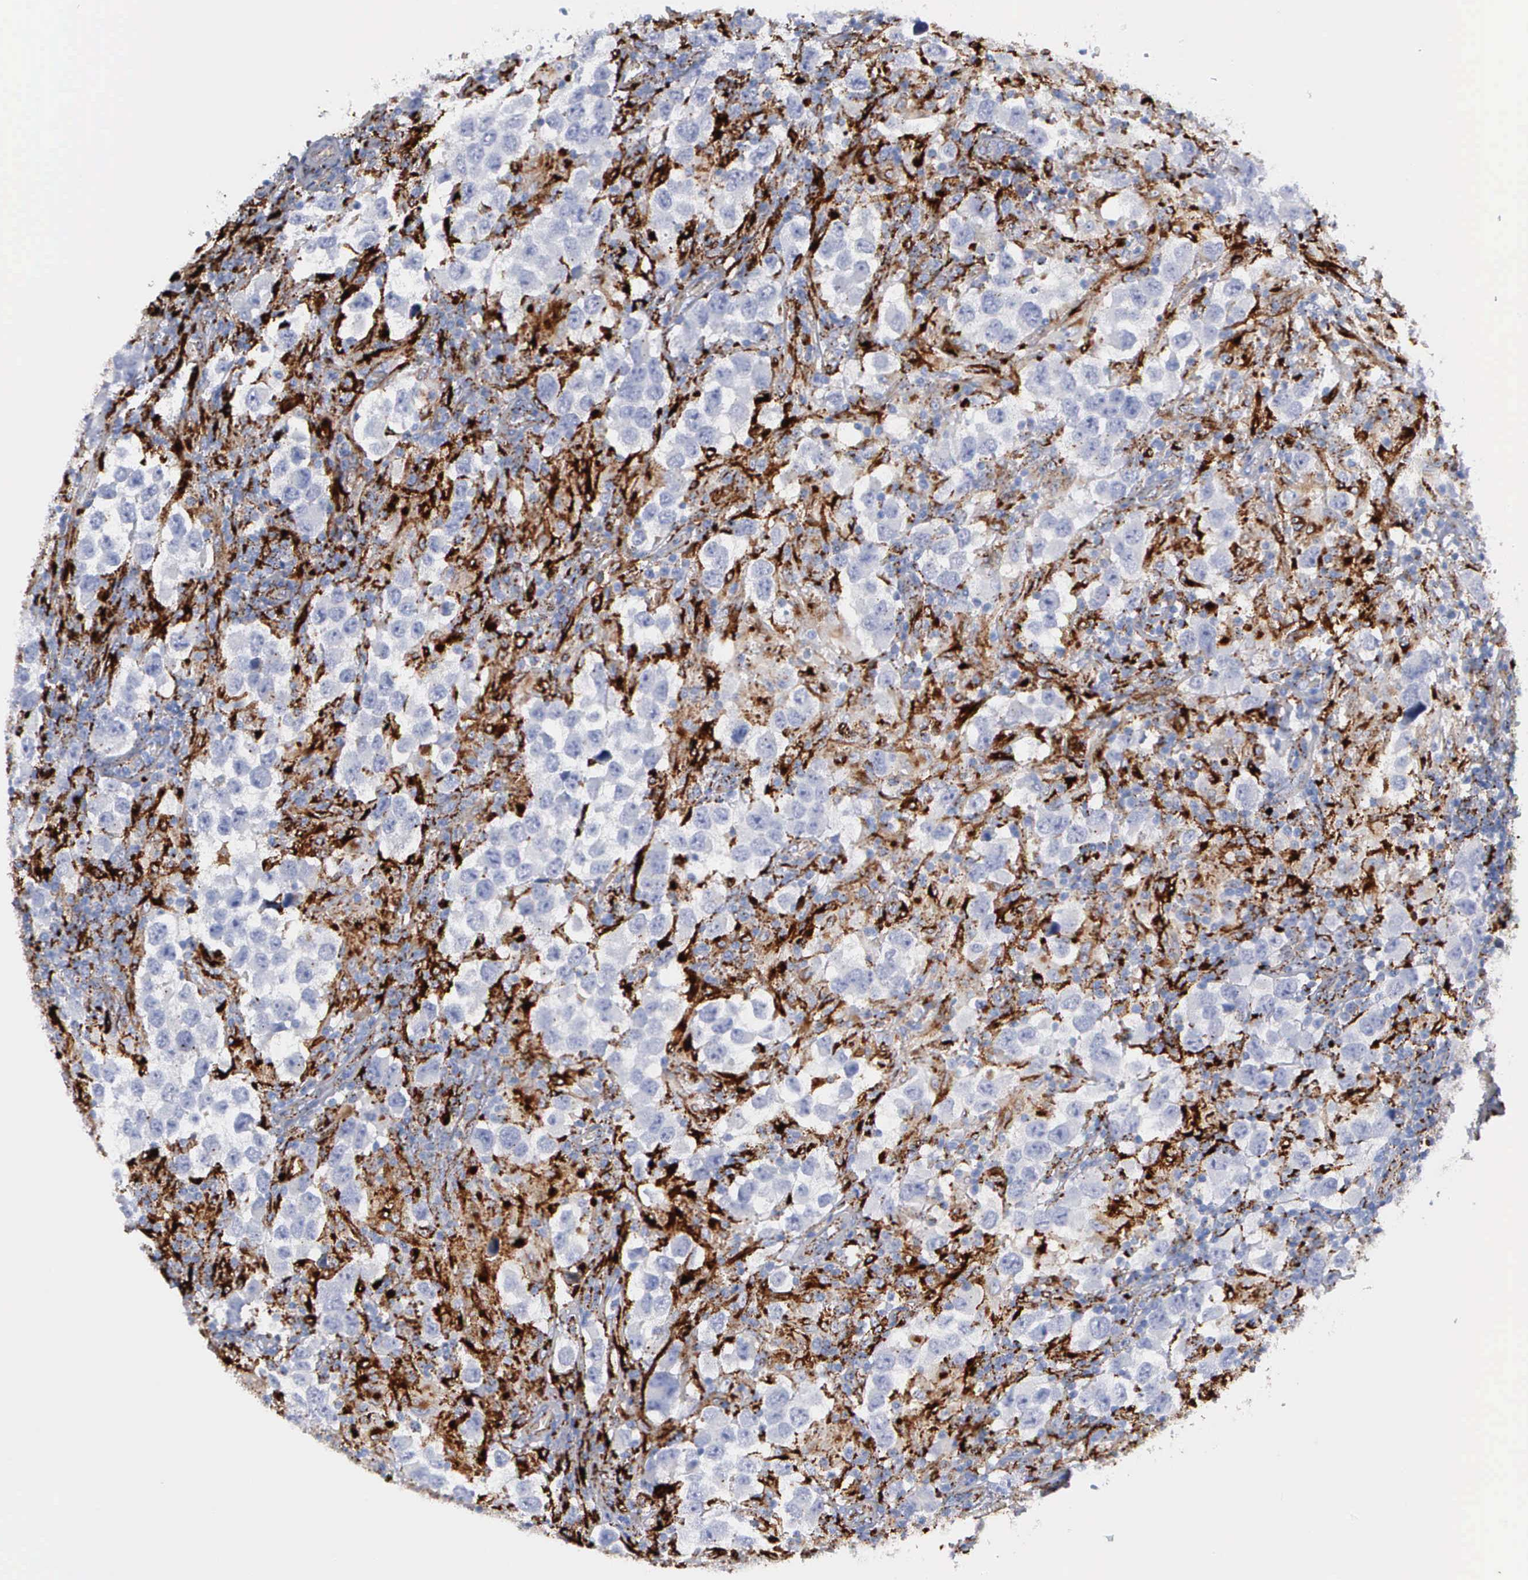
{"staining": {"intensity": "negative", "quantity": "none", "location": "none"}, "tissue": "testis cancer", "cell_type": "Tumor cells", "image_type": "cancer", "snomed": [{"axis": "morphology", "description": "Carcinoma, Embryonal, NOS"}, {"axis": "topography", "description": "Testis"}], "caption": "This is an immunohistochemistry (IHC) micrograph of embryonal carcinoma (testis). There is no expression in tumor cells.", "gene": "CTSH", "patient": {"sex": "male", "age": 21}}